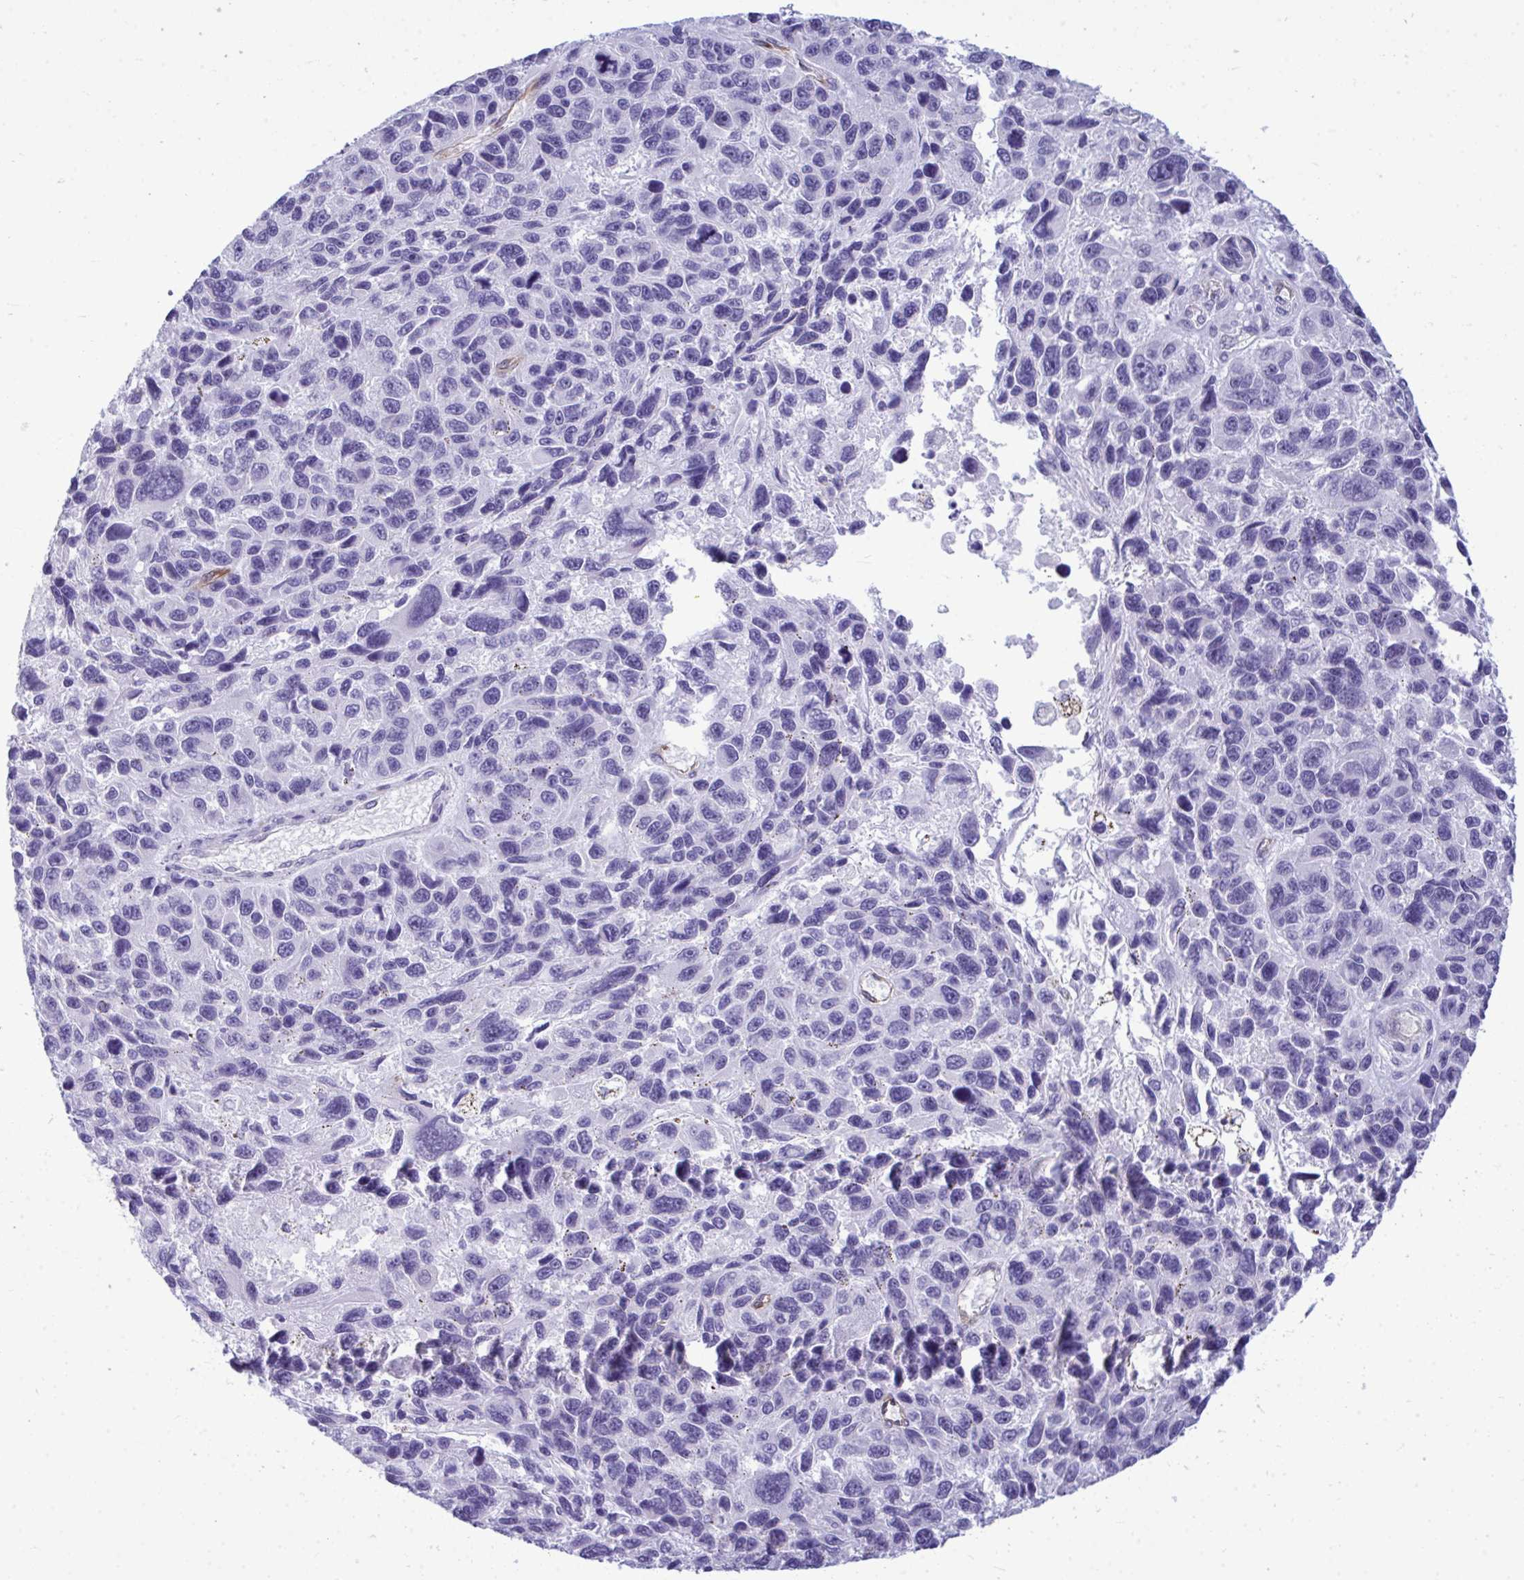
{"staining": {"intensity": "negative", "quantity": "none", "location": "none"}, "tissue": "melanoma", "cell_type": "Tumor cells", "image_type": "cancer", "snomed": [{"axis": "morphology", "description": "Malignant melanoma, NOS"}, {"axis": "topography", "description": "Skin"}], "caption": "An immunohistochemistry (IHC) histopathology image of melanoma is shown. There is no staining in tumor cells of melanoma.", "gene": "LIMS2", "patient": {"sex": "male", "age": 53}}